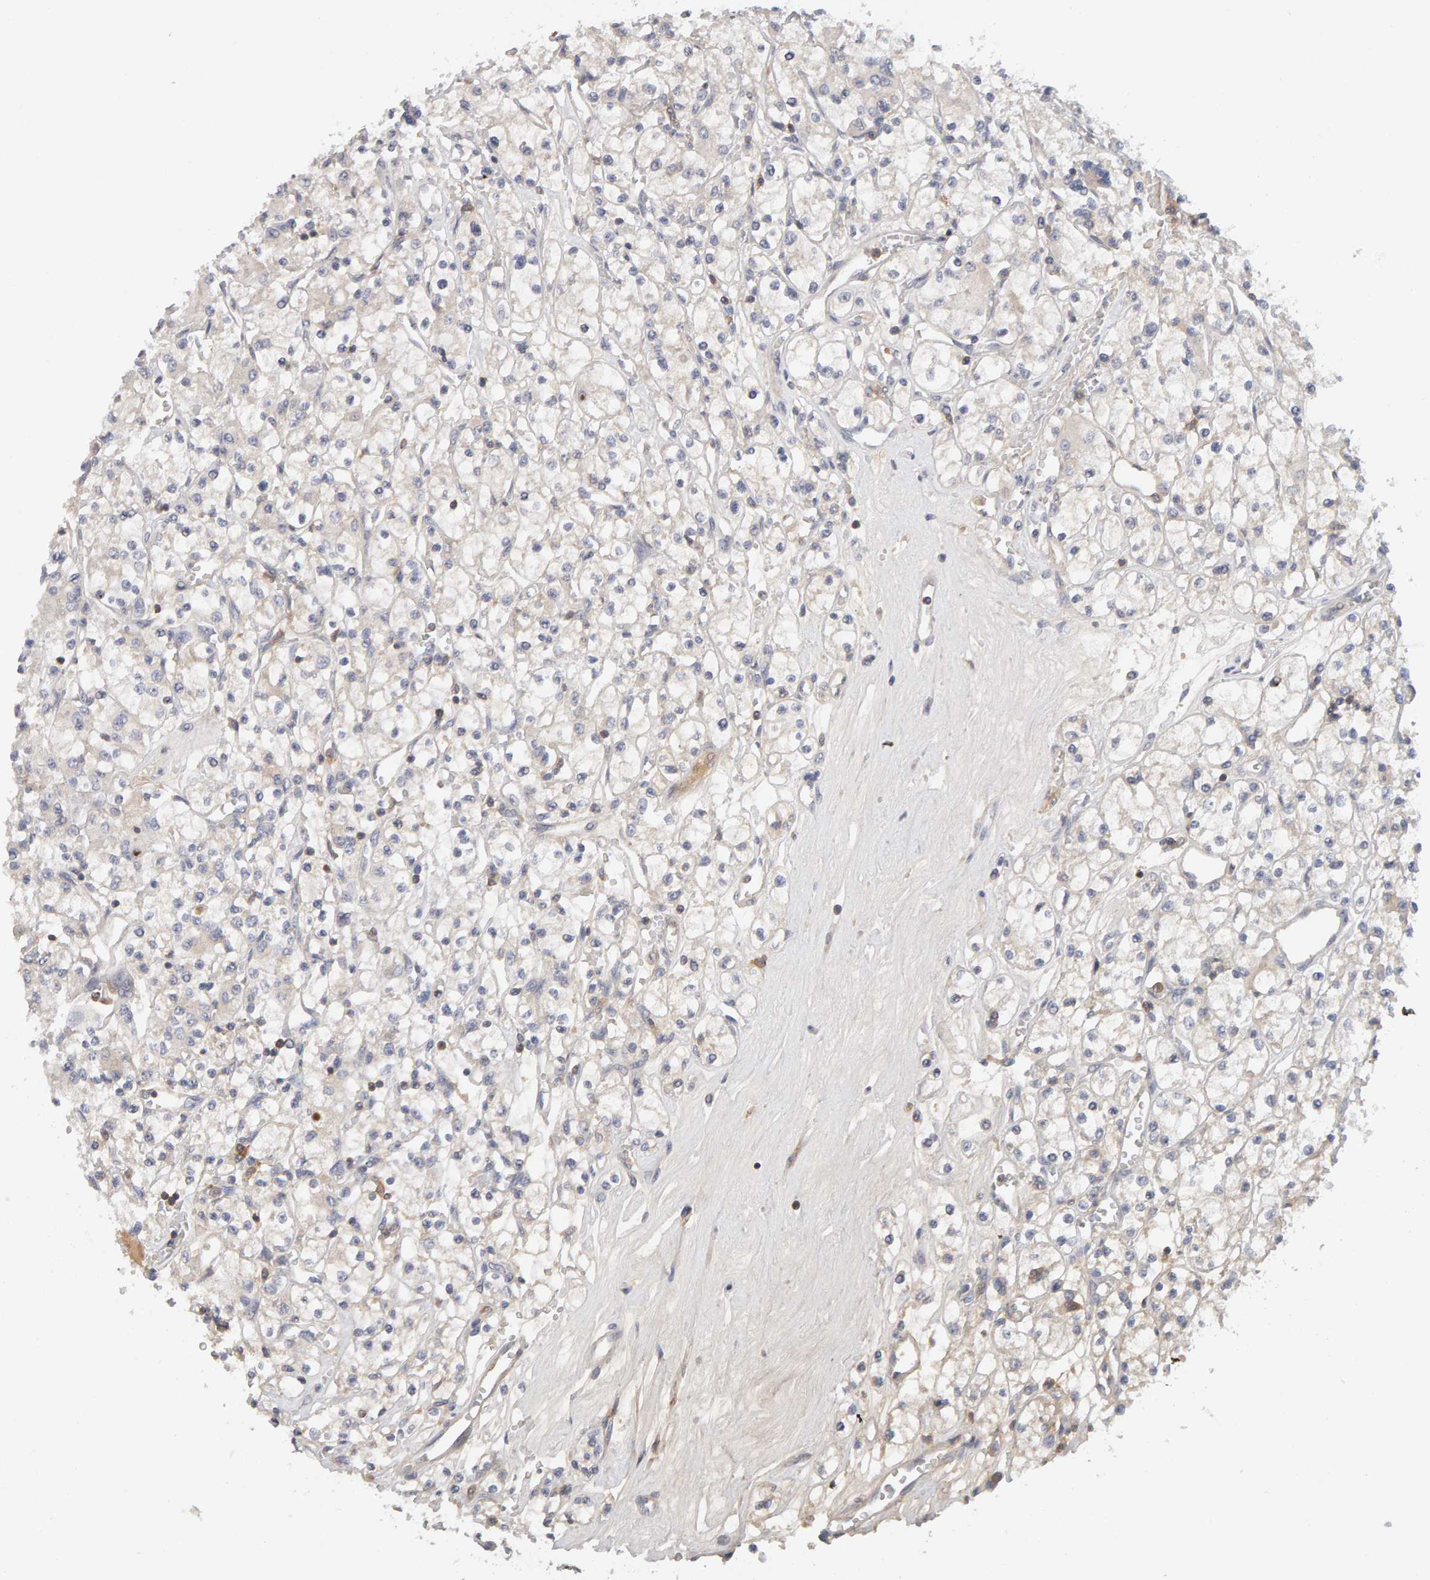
{"staining": {"intensity": "negative", "quantity": "none", "location": "none"}, "tissue": "renal cancer", "cell_type": "Tumor cells", "image_type": "cancer", "snomed": [{"axis": "morphology", "description": "Adenocarcinoma, NOS"}, {"axis": "topography", "description": "Kidney"}], "caption": "Immunohistochemistry histopathology image of neoplastic tissue: human renal adenocarcinoma stained with DAB (3,3'-diaminobenzidine) shows no significant protein expression in tumor cells.", "gene": "NUDCD1", "patient": {"sex": "female", "age": 59}}